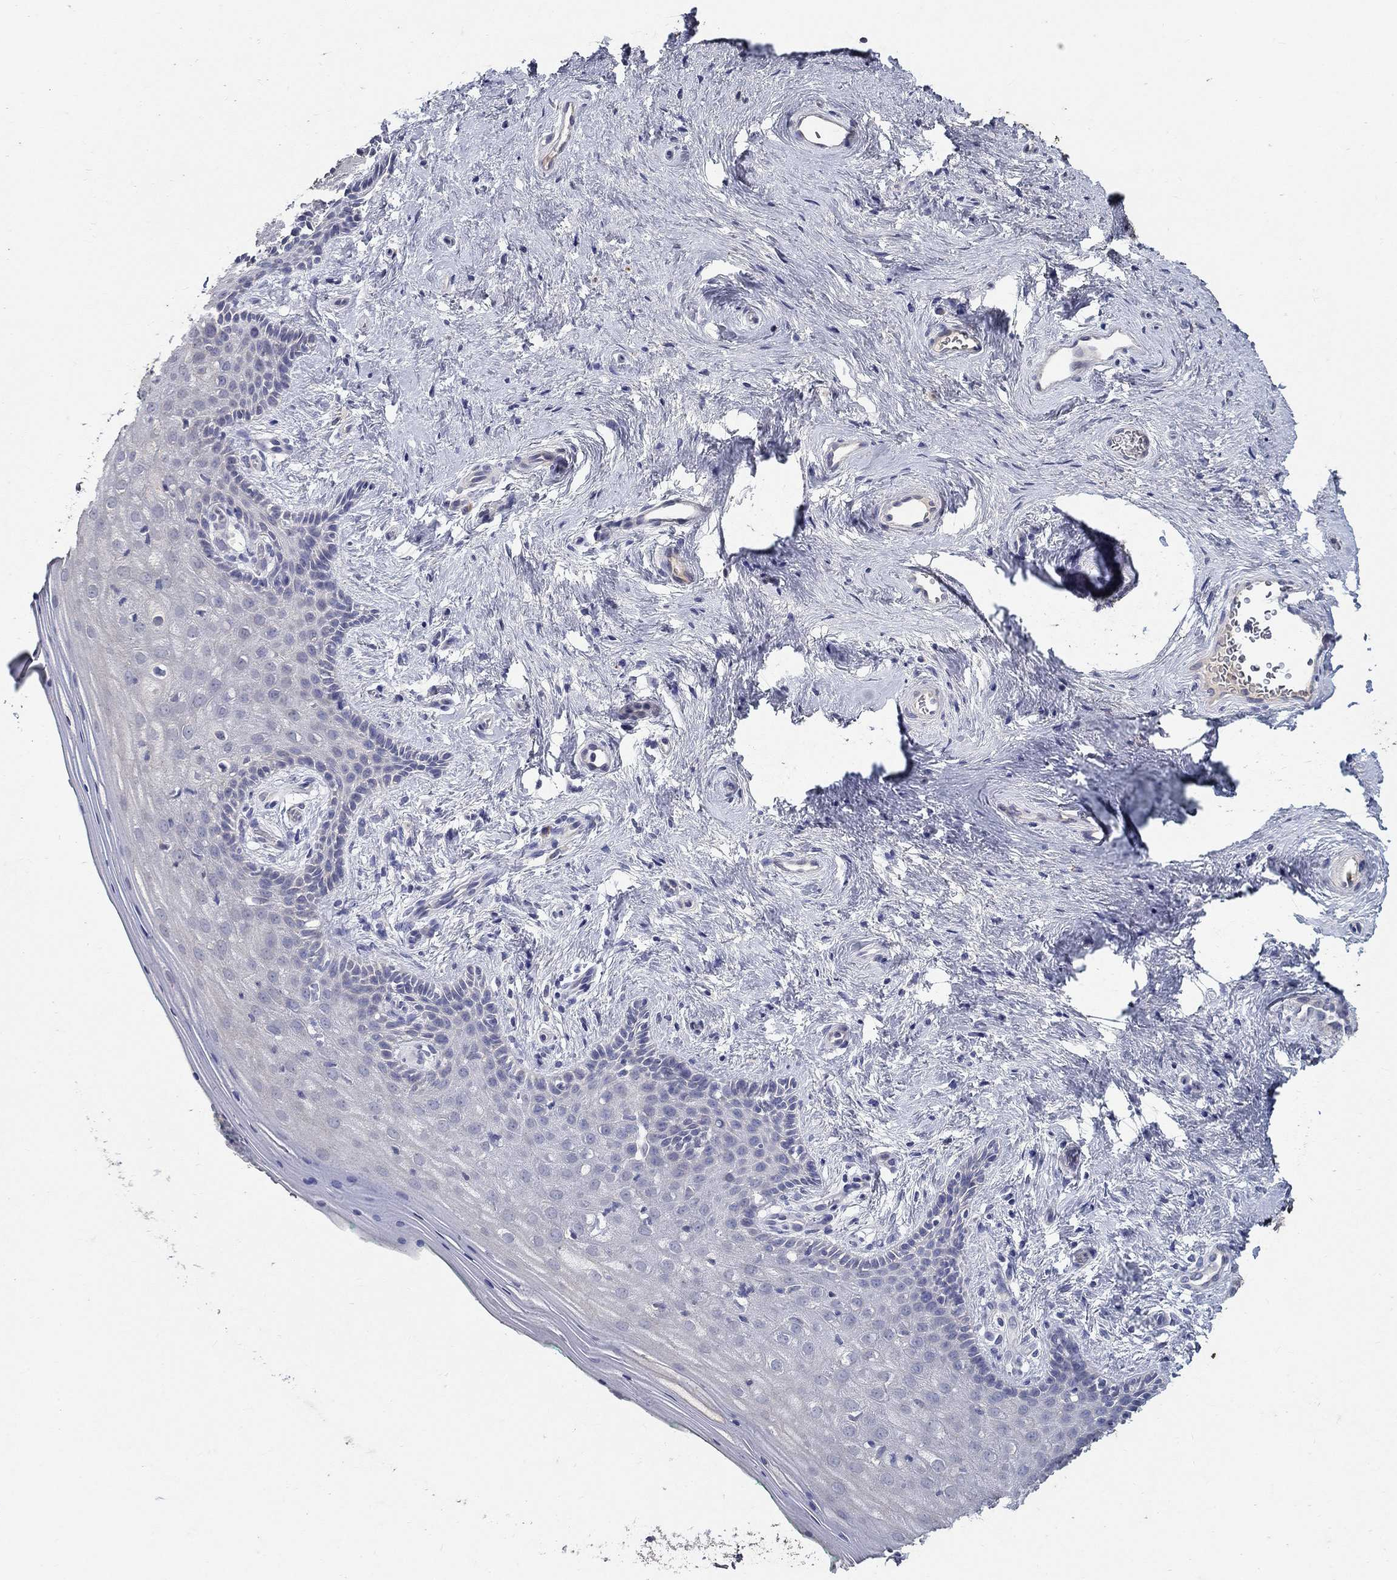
{"staining": {"intensity": "negative", "quantity": "none", "location": "none"}, "tissue": "vagina", "cell_type": "Squamous epithelial cells", "image_type": "normal", "snomed": [{"axis": "morphology", "description": "Normal tissue, NOS"}, {"axis": "topography", "description": "Vagina"}], "caption": "Micrograph shows no protein staining in squamous epithelial cells of unremarkable vagina. (DAB (3,3'-diaminobenzidine) IHC visualized using brightfield microscopy, high magnification).", "gene": "PROZ", "patient": {"sex": "female", "age": 45}}